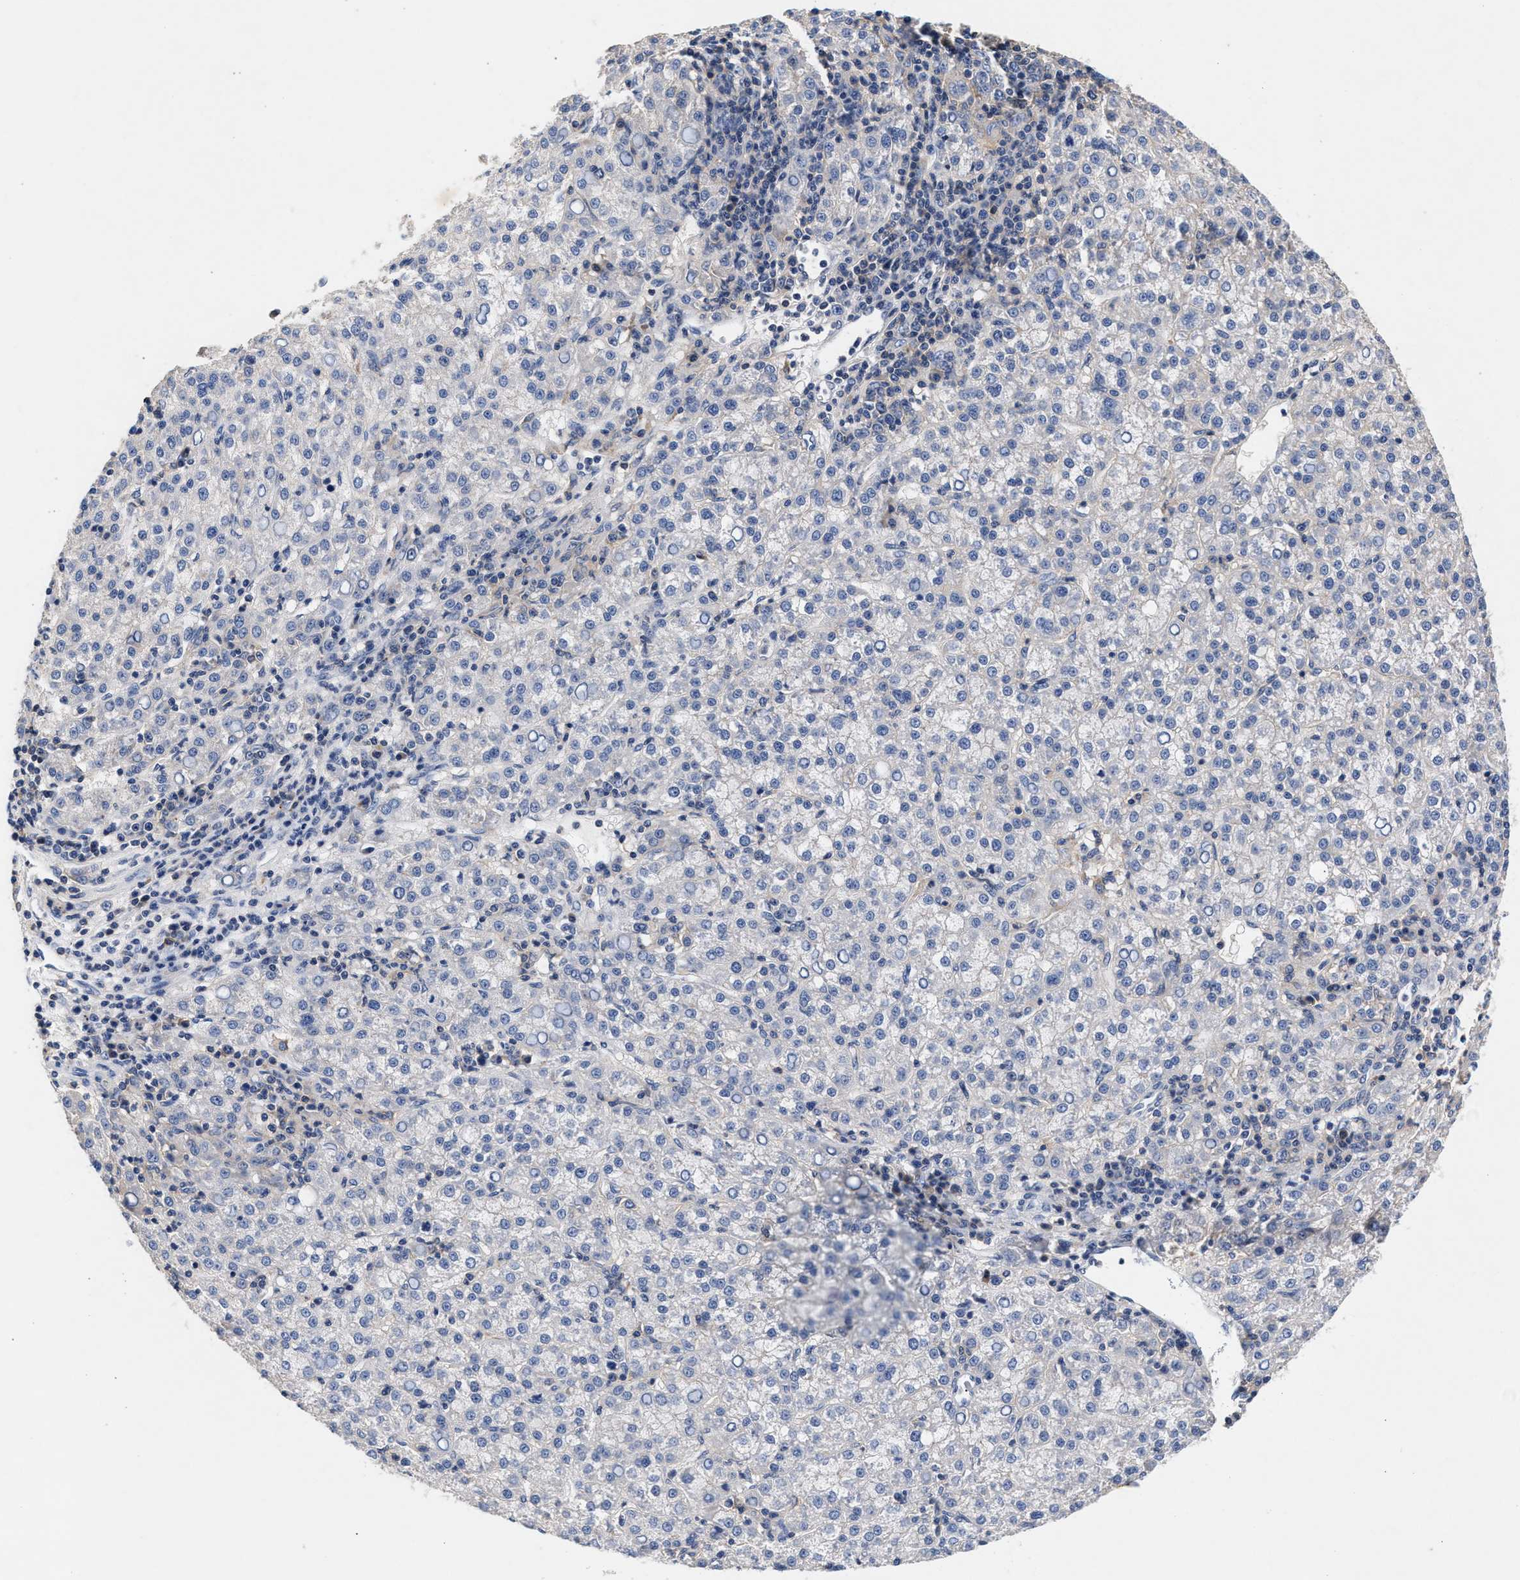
{"staining": {"intensity": "negative", "quantity": "none", "location": "none"}, "tissue": "liver cancer", "cell_type": "Tumor cells", "image_type": "cancer", "snomed": [{"axis": "morphology", "description": "Carcinoma, Hepatocellular, NOS"}, {"axis": "topography", "description": "Liver"}], "caption": "Immunohistochemistry histopathology image of neoplastic tissue: liver cancer (hepatocellular carcinoma) stained with DAB (3,3'-diaminobenzidine) shows no significant protein staining in tumor cells.", "gene": "GNAI3", "patient": {"sex": "female", "age": 58}}